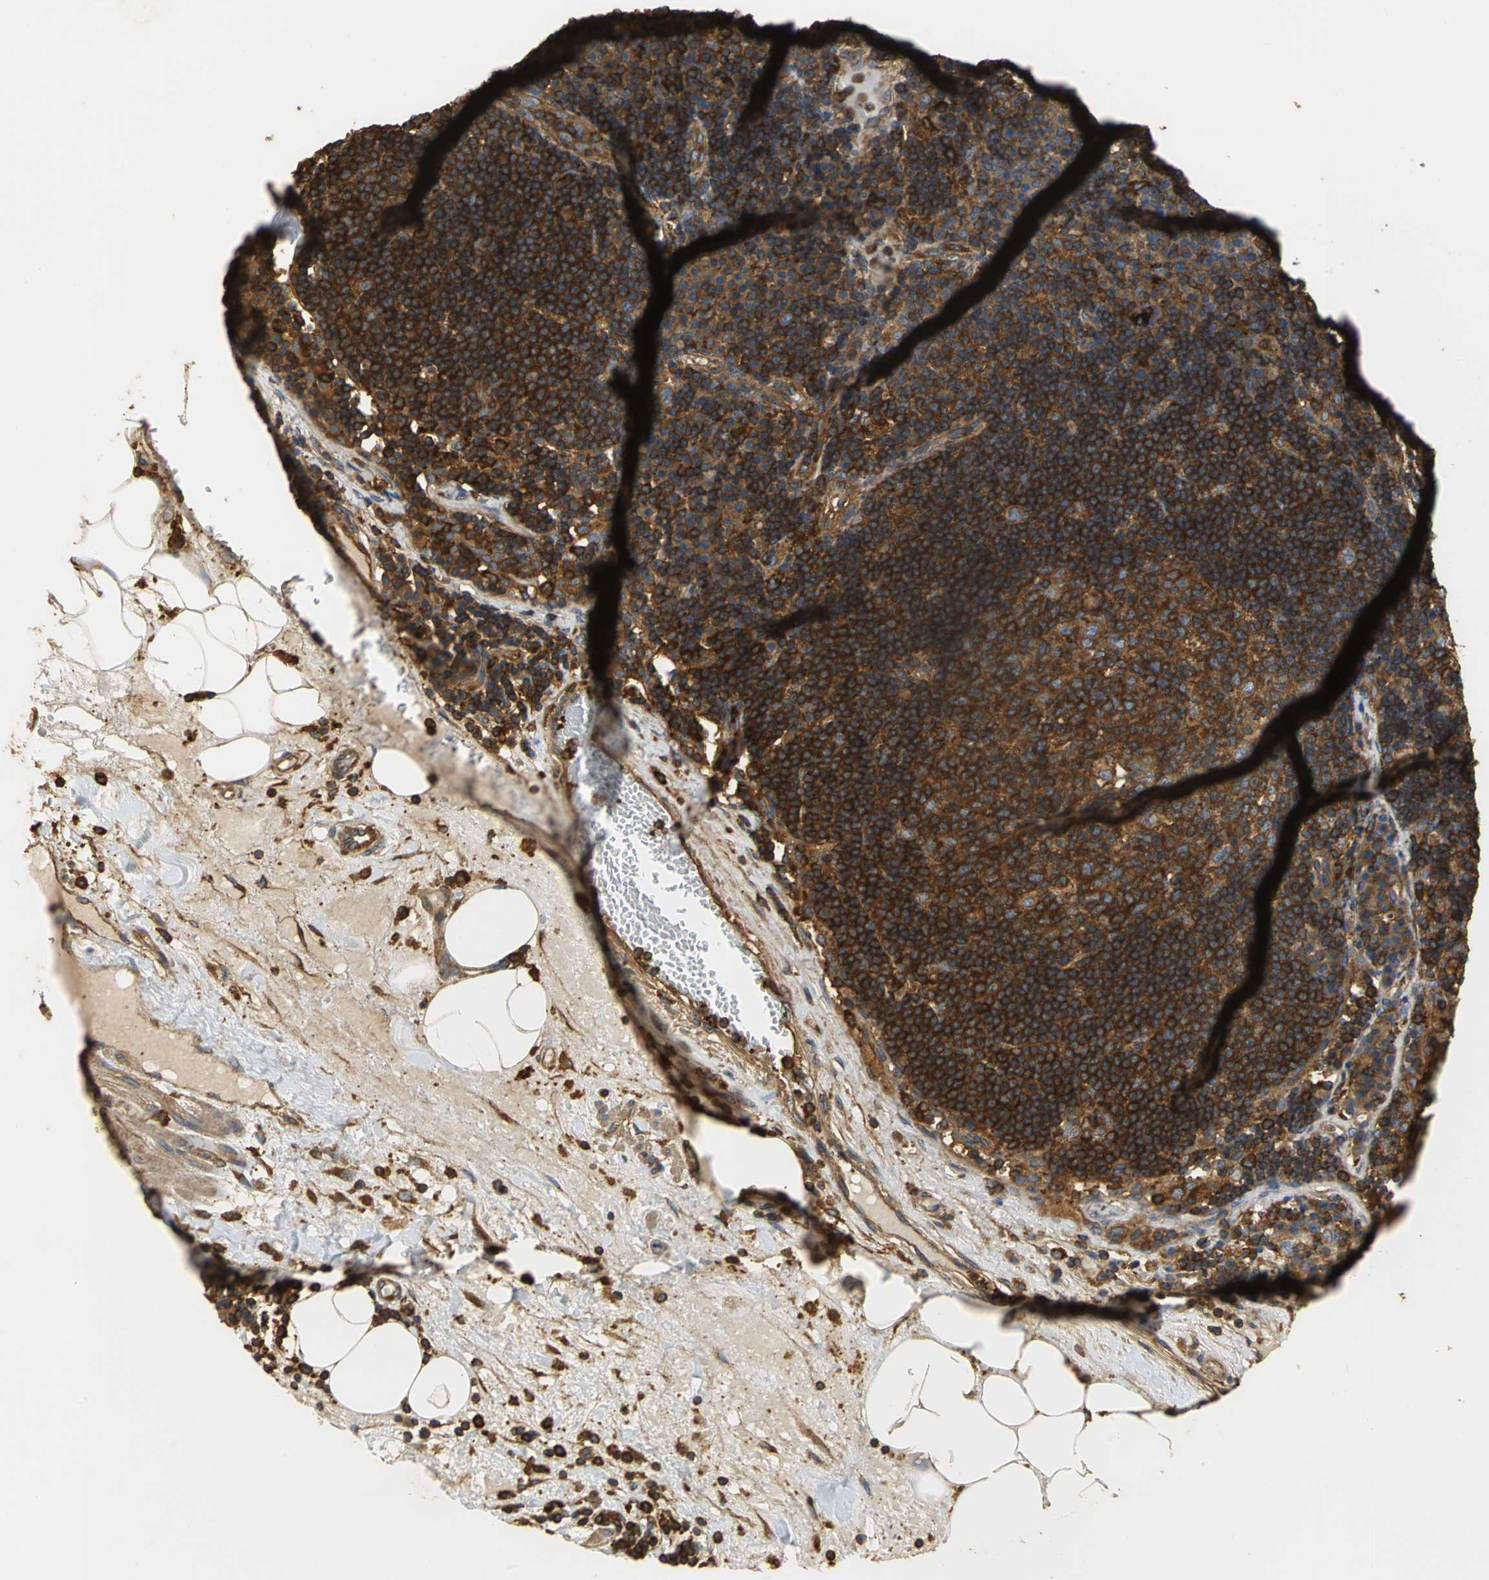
{"staining": {"intensity": "strong", "quantity": ">75%", "location": "cytoplasmic/membranous"}, "tissue": "lymph node", "cell_type": "Germinal center cells", "image_type": "normal", "snomed": [{"axis": "morphology", "description": "Normal tissue, NOS"}, {"axis": "morphology", "description": "Squamous cell carcinoma, metastatic, NOS"}, {"axis": "topography", "description": "Lymph node"}], "caption": "Approximately >75% of germinal center cells in unremarkable lymph node demonstrate strong cytoplasmic/membranous protein expression as visualized by brown immunohistochemical staining.", "gene": "TLN1", "patient": {"sex": "female", "age": 53}}